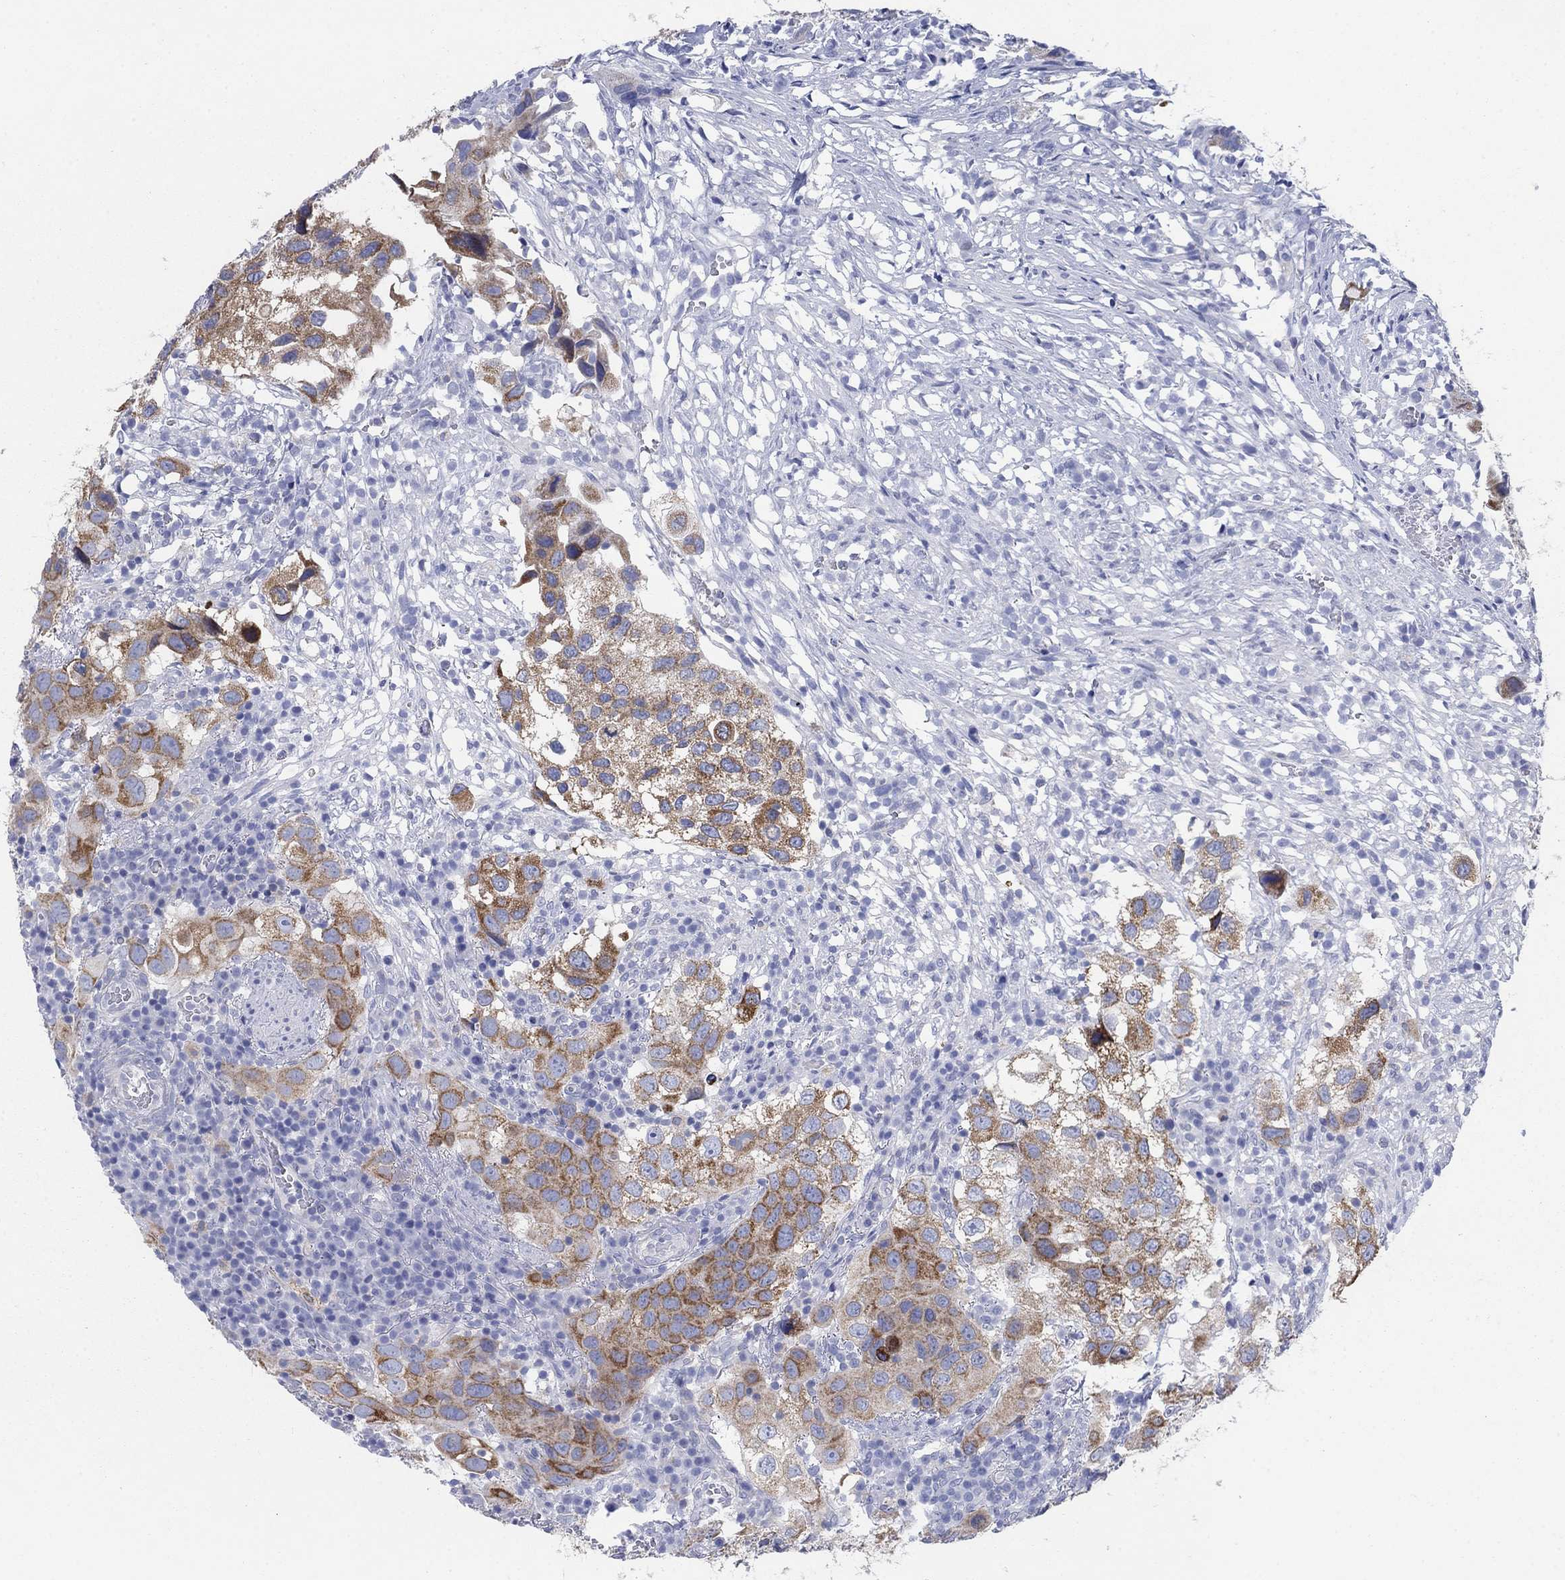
{"staining": {"intensity": "moderate", "quantity": ">75%", "location": "cytoplasmic/membranous"}, "tissue": "urothelial cancer", "cell_type": "Tumor cells", "image_type": "cancer", "snomed": [{"axis": "morphology", "description": "Urothelial carcinoma, High grade"}, {"axis": "topography", "description": "Urinary bladder"}], "caption": "Human urothelial cancer stained for a protein (brown) exhibits moderate cytoplasmic/membranous positive expression in approximately >75% of tumor cells.", "gene": "SCCPDH", "patient": {"sex": "male", "age": 79}}